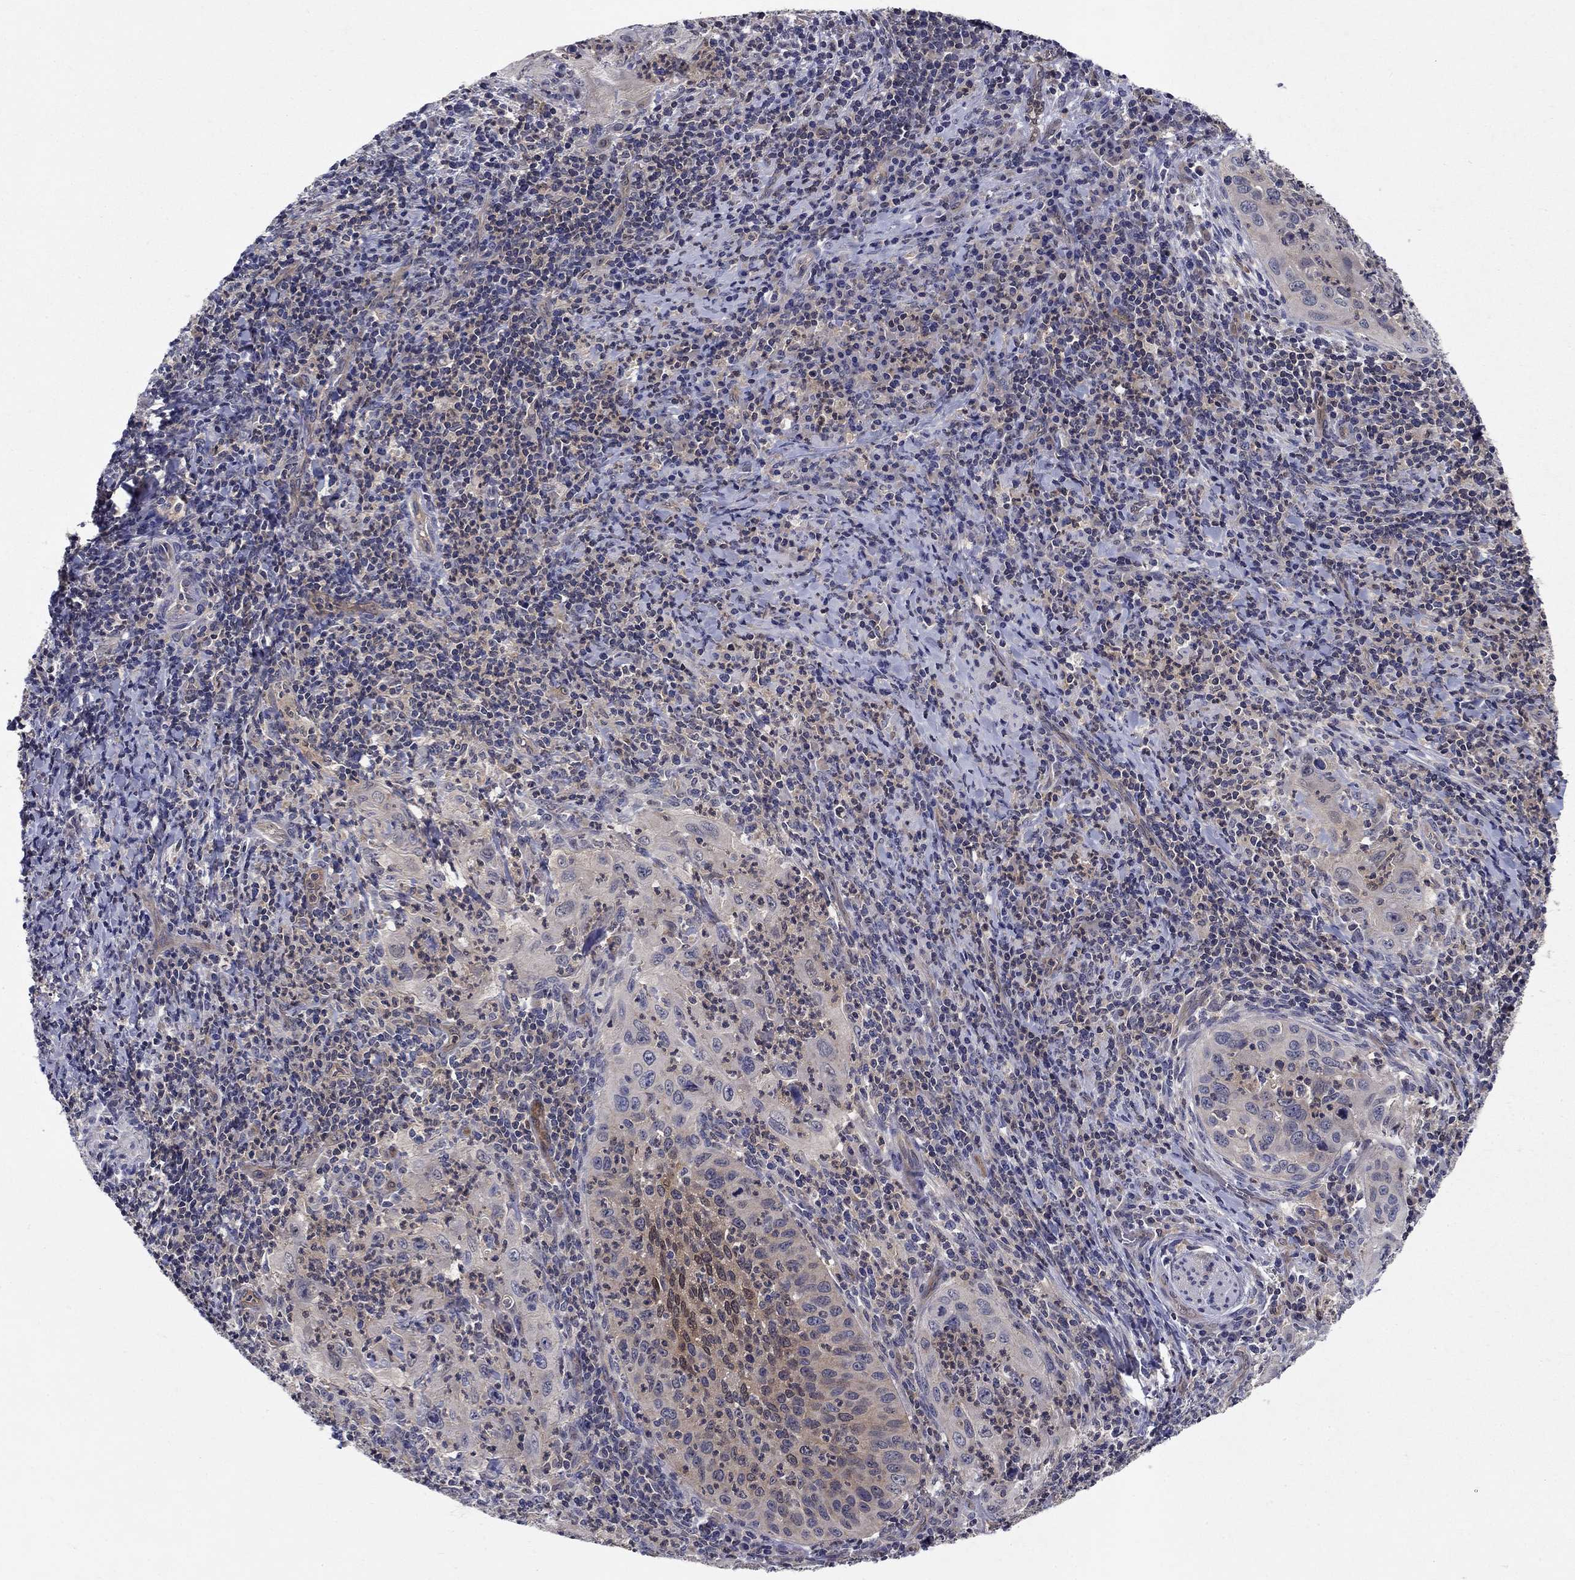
{"staining": {"intensity": "weak", "quantity": "<25%", "location": "cytoplasmic/membranous"}, "tissue": "cervical cancer", "cell_type": "Tumor cells", "image_type": "cancer", "snomed": [{"axis": "morphology", "description": "Squamous cell carcinoma, NOS"}, {"axis": "topography", "description": "Cervix"}], "caption": "High magnification brightfield microscopy of cervical cancer stained with DAB (brown) and counterstained with hematoxylin (blue): tumor cells show no significant staining.", "gene": "GLTP", "patient": {"sex": "female", "age": 26}}